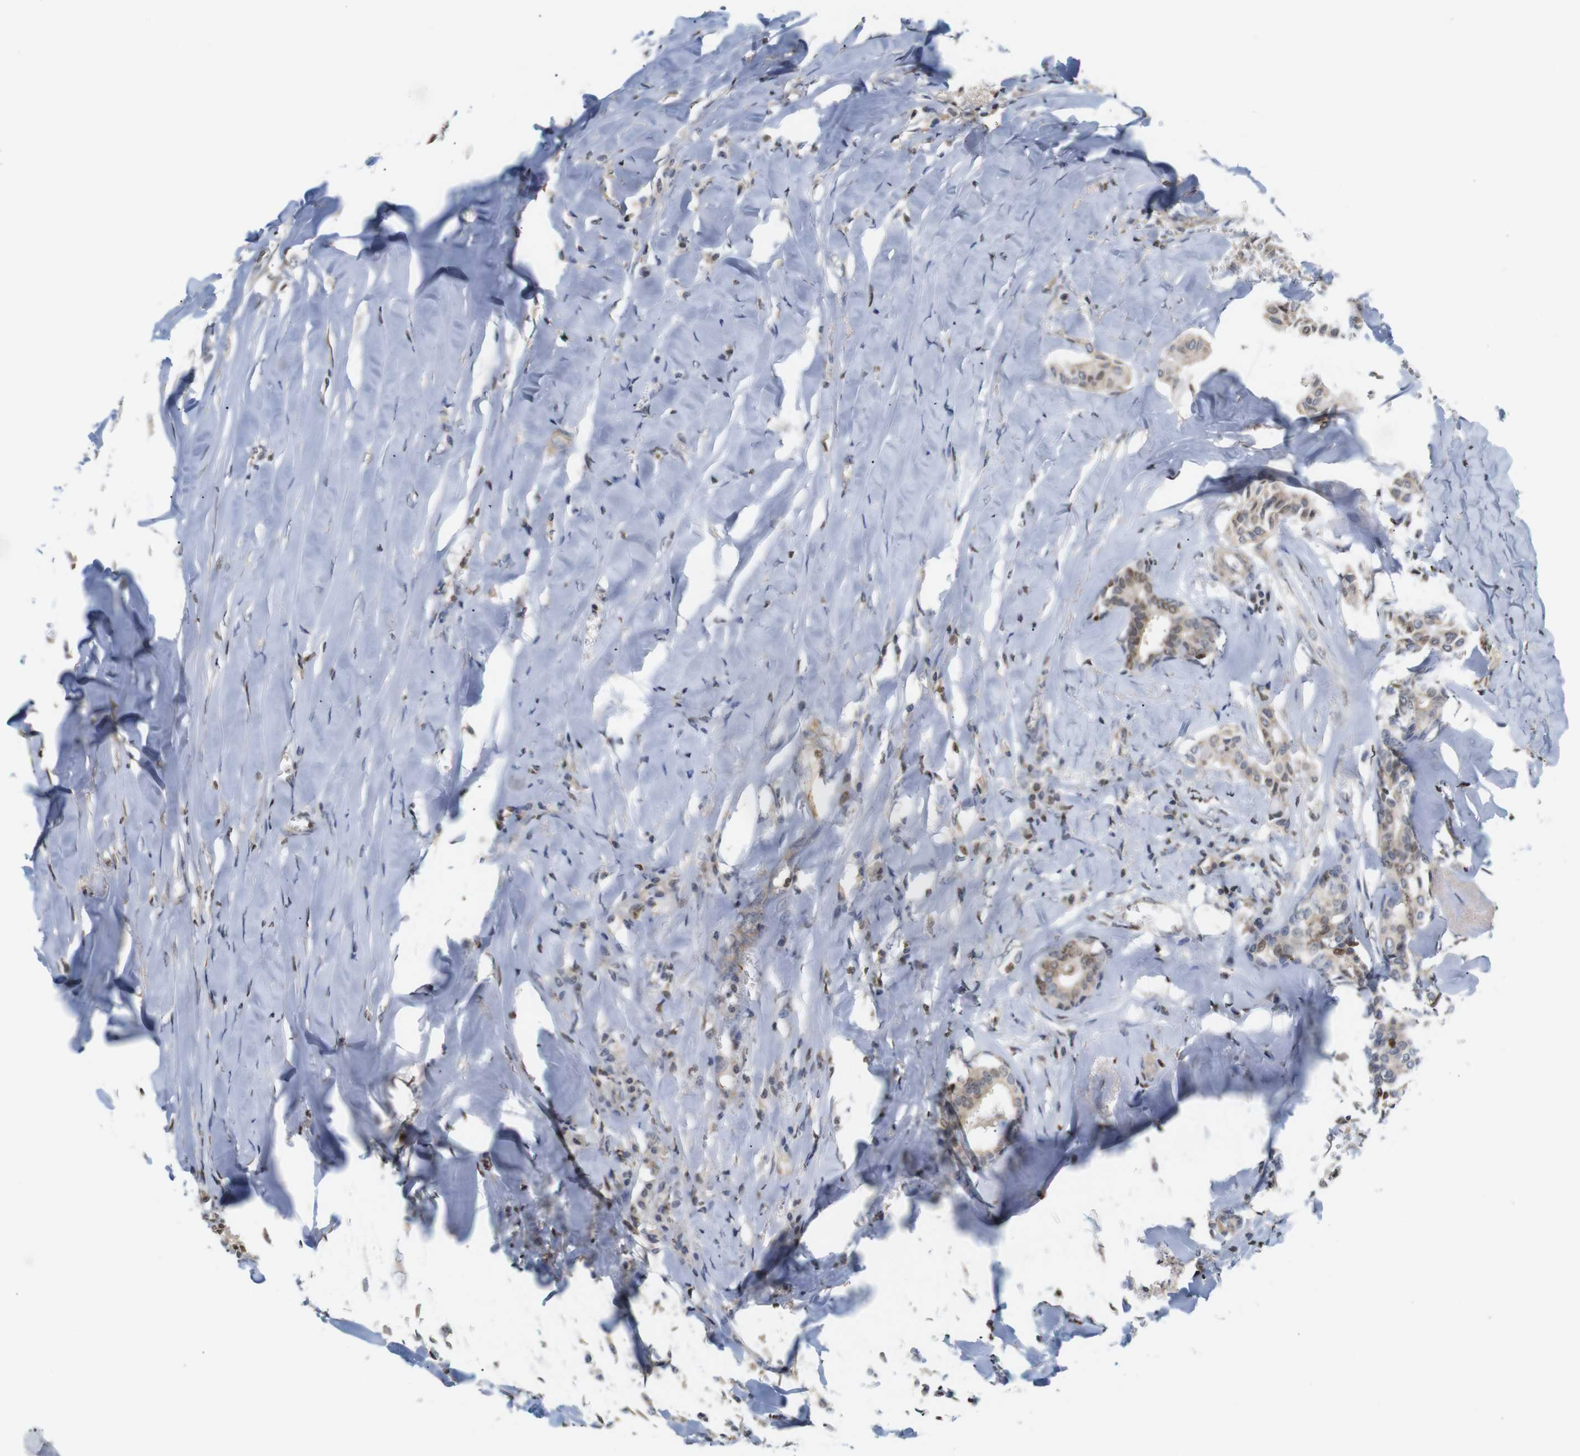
{"staining": {"intensity": "moderate", "quantity": ">75%", "location": "cytoplasmic/membranous"}, "tissue": "head and neck cancer", "cell_type": "Tumor cells", "image_type": "cancer", "snomed": [{"axis": "morphology", "description": "Adenocarcinoma, NOS"}, {"axis": "topography", "description": "Salivary gland"}, {"axis": "topography", "description": "Head-Neck"}], "caption": "The immunohistochemical stain highlights moderate cytoplasmic/membranous positivity in tumor cells of head and neck adenocarcinoma tissue. (Brightfield microscopy of DAB IHC at high magnification).", "gene": "MBD1", "patient": {"sex": "female", "age": 59}}